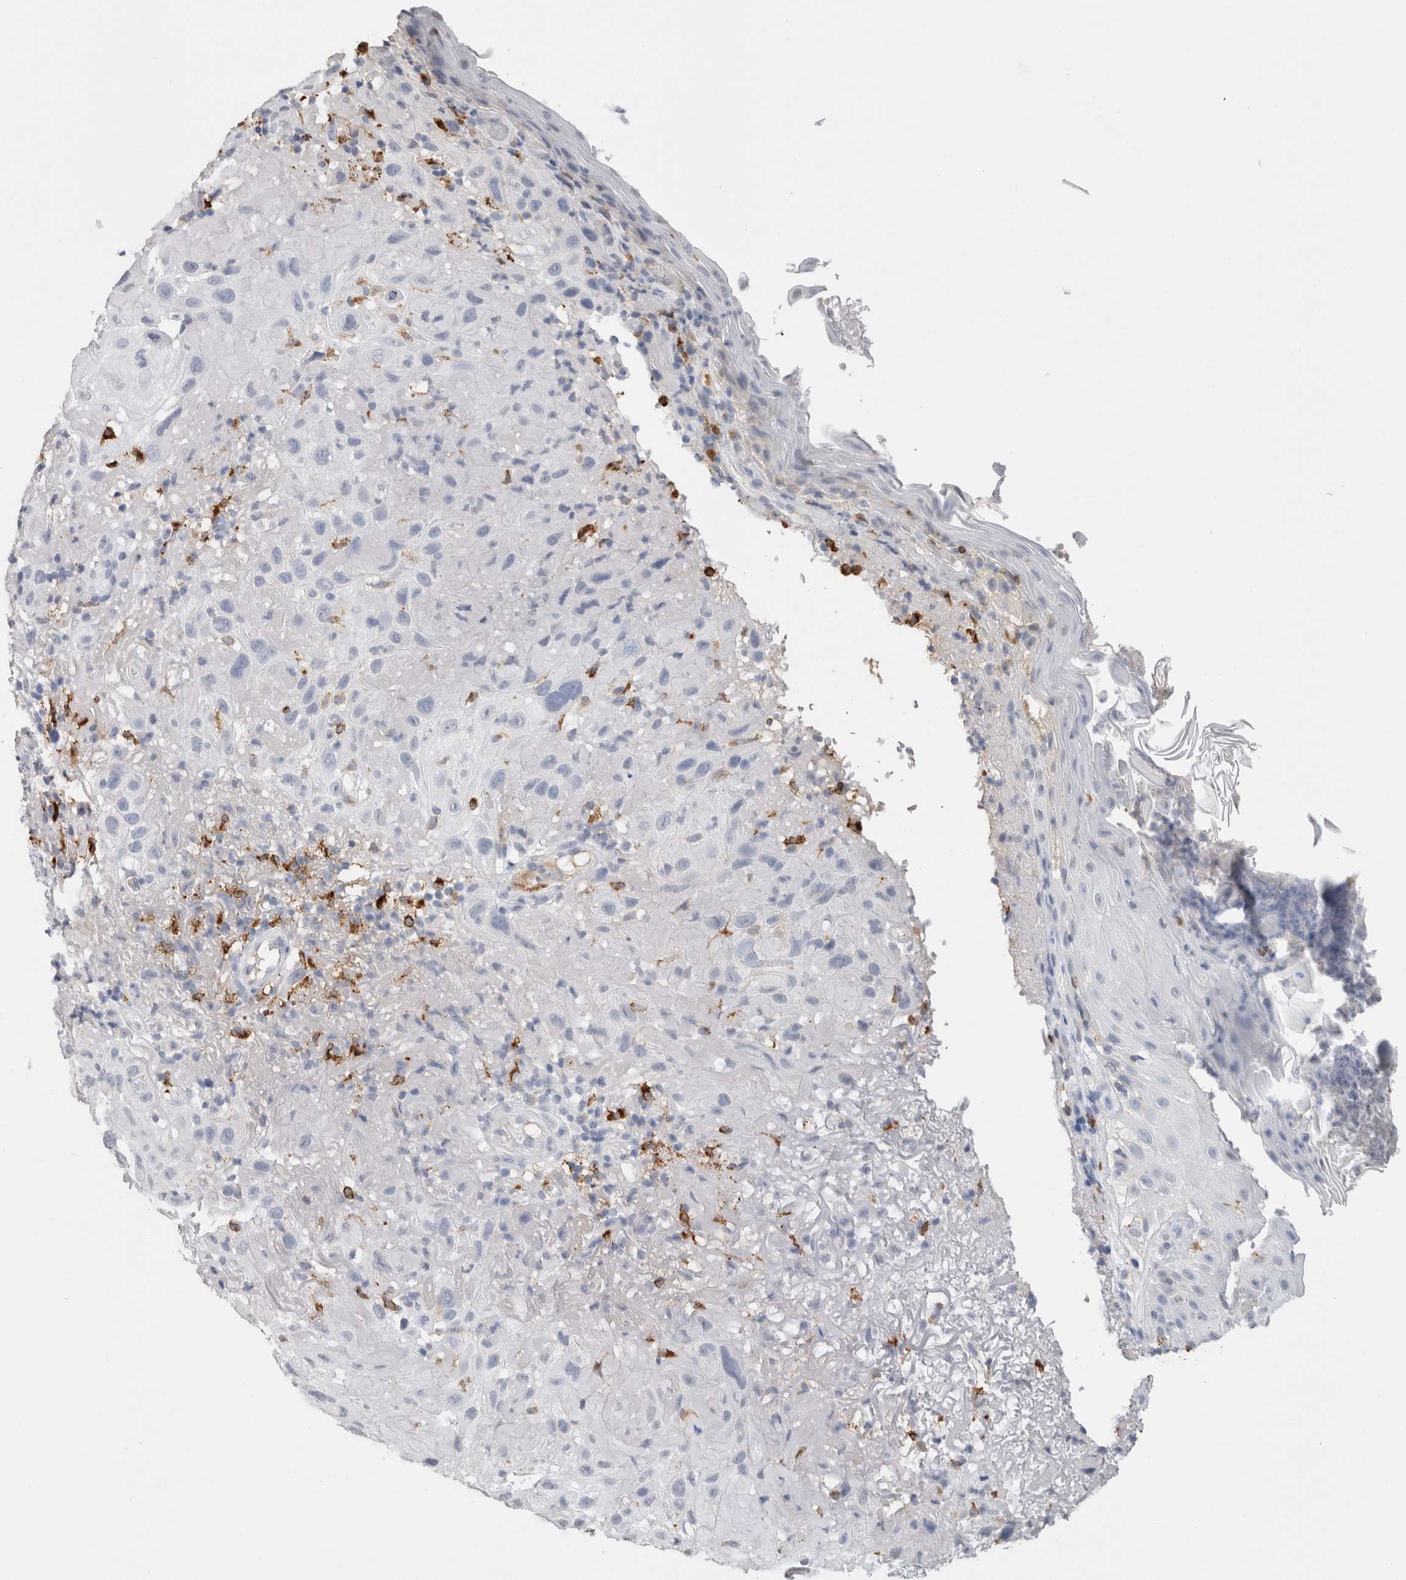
{"staining": {"intensity": "negative", "quantity": "none", "location": "none"}, "tissue": "skin cancer", "cell_type": "Tumor cells", "image_type": "cancer", "snomed": [{"axis": "morphology", "description": "Squamous cell carcinoma, NOS"}, {"axis": "topography", "description": "Skin"}], "caption": "This is an immunohistochemistry histopathology image of human skin squamous cell carcinoma. There is no expression in tumor cells.", "gene": "LAMP3", "patient": {"sex": "female", "age": 96}}